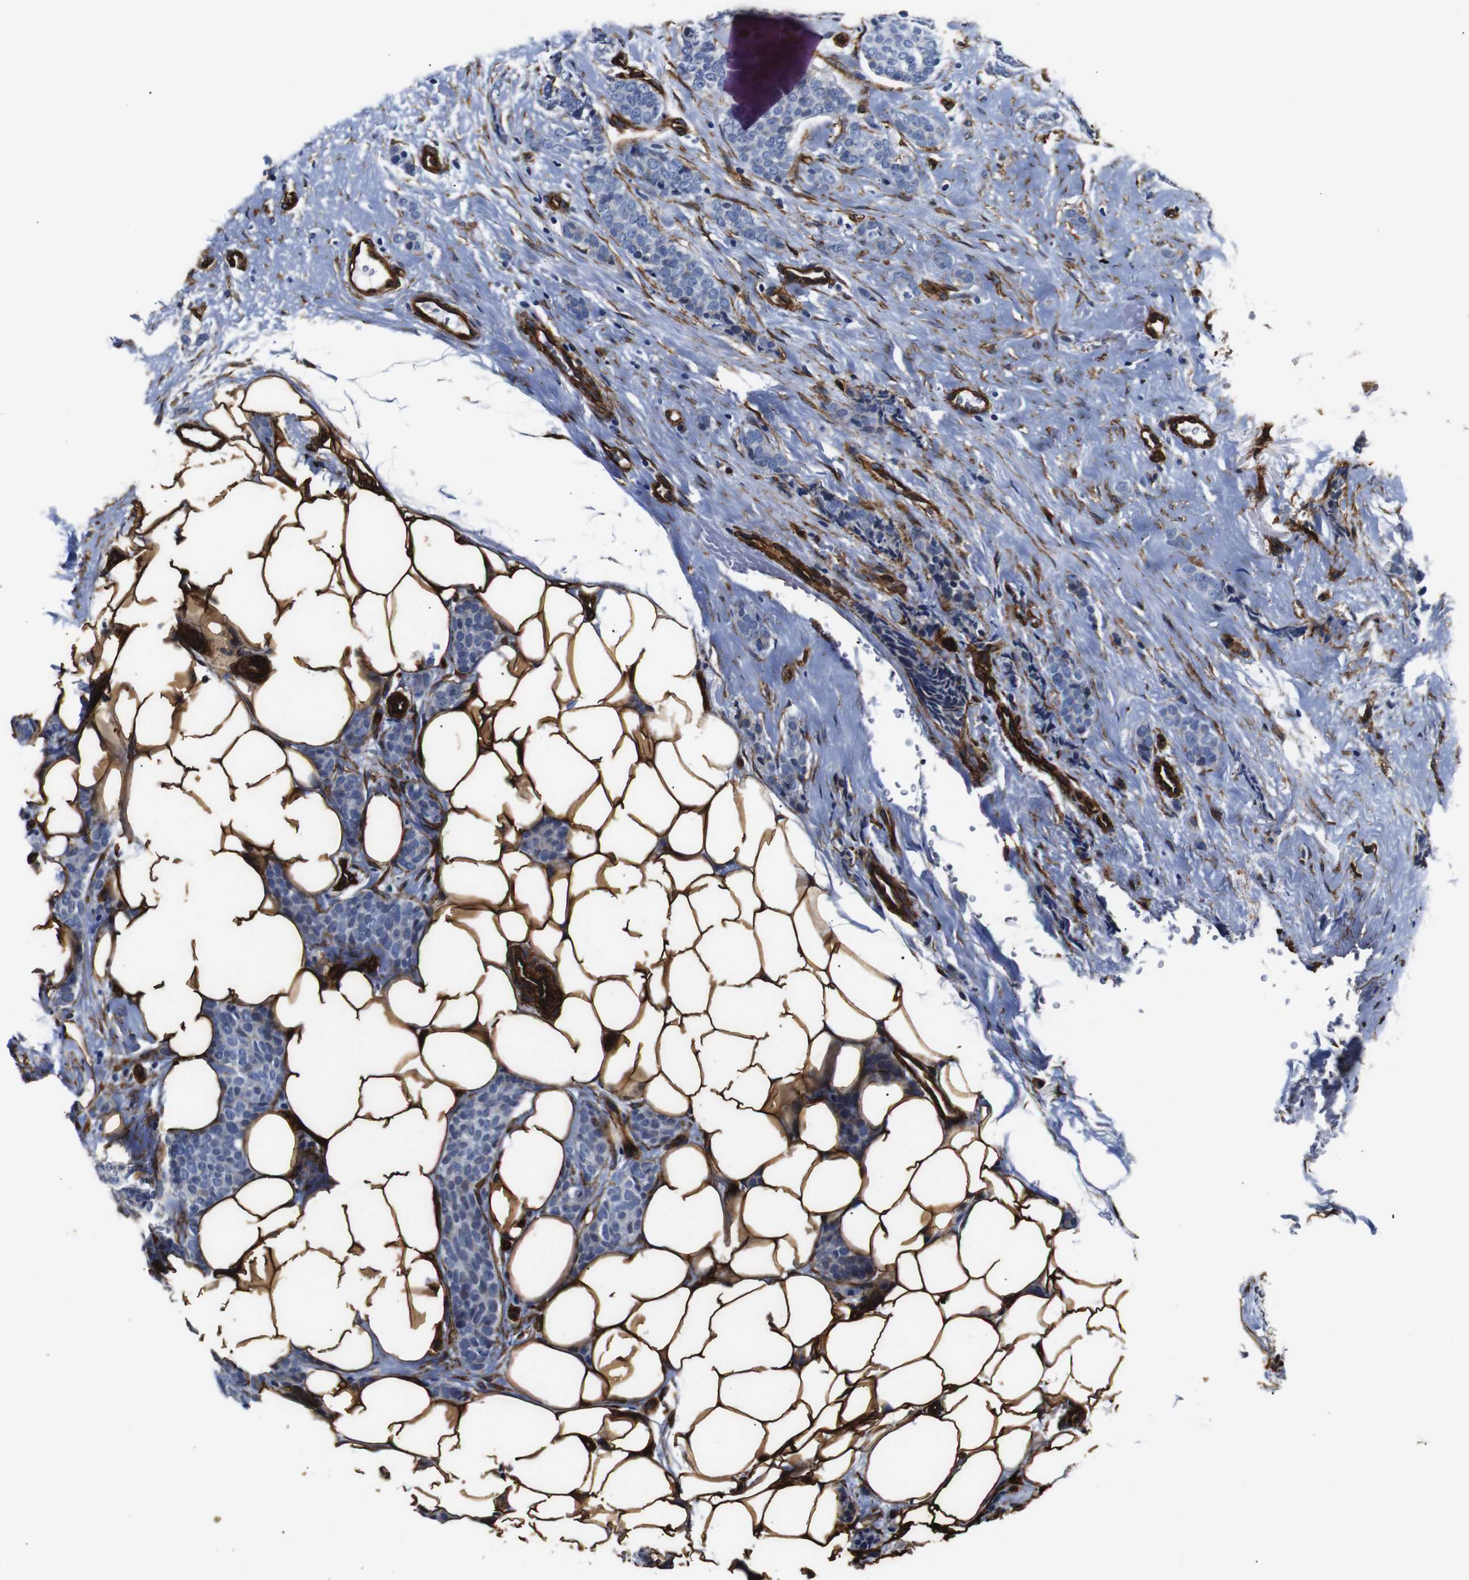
{"staining": {"intensity": "negative", "quantity": "none", "location": "none"}, "tissue": "breast cancer", "cell_type": "Tumor cells", "image_type": "cancer", "snomed": [{"axis": "morphology", "description": "Lobular carcinoma"}, {"axis": "topography", "description": "Skin"}, {"axis": "topography", "description": "Breast"}], "caption": "Immunohistochemical staining of breast cancer (lobular carcinoma) displays no significant positivity in tumor cells.", "gene": "CAV2", "patient": {"sex": "female", "age": 46}}